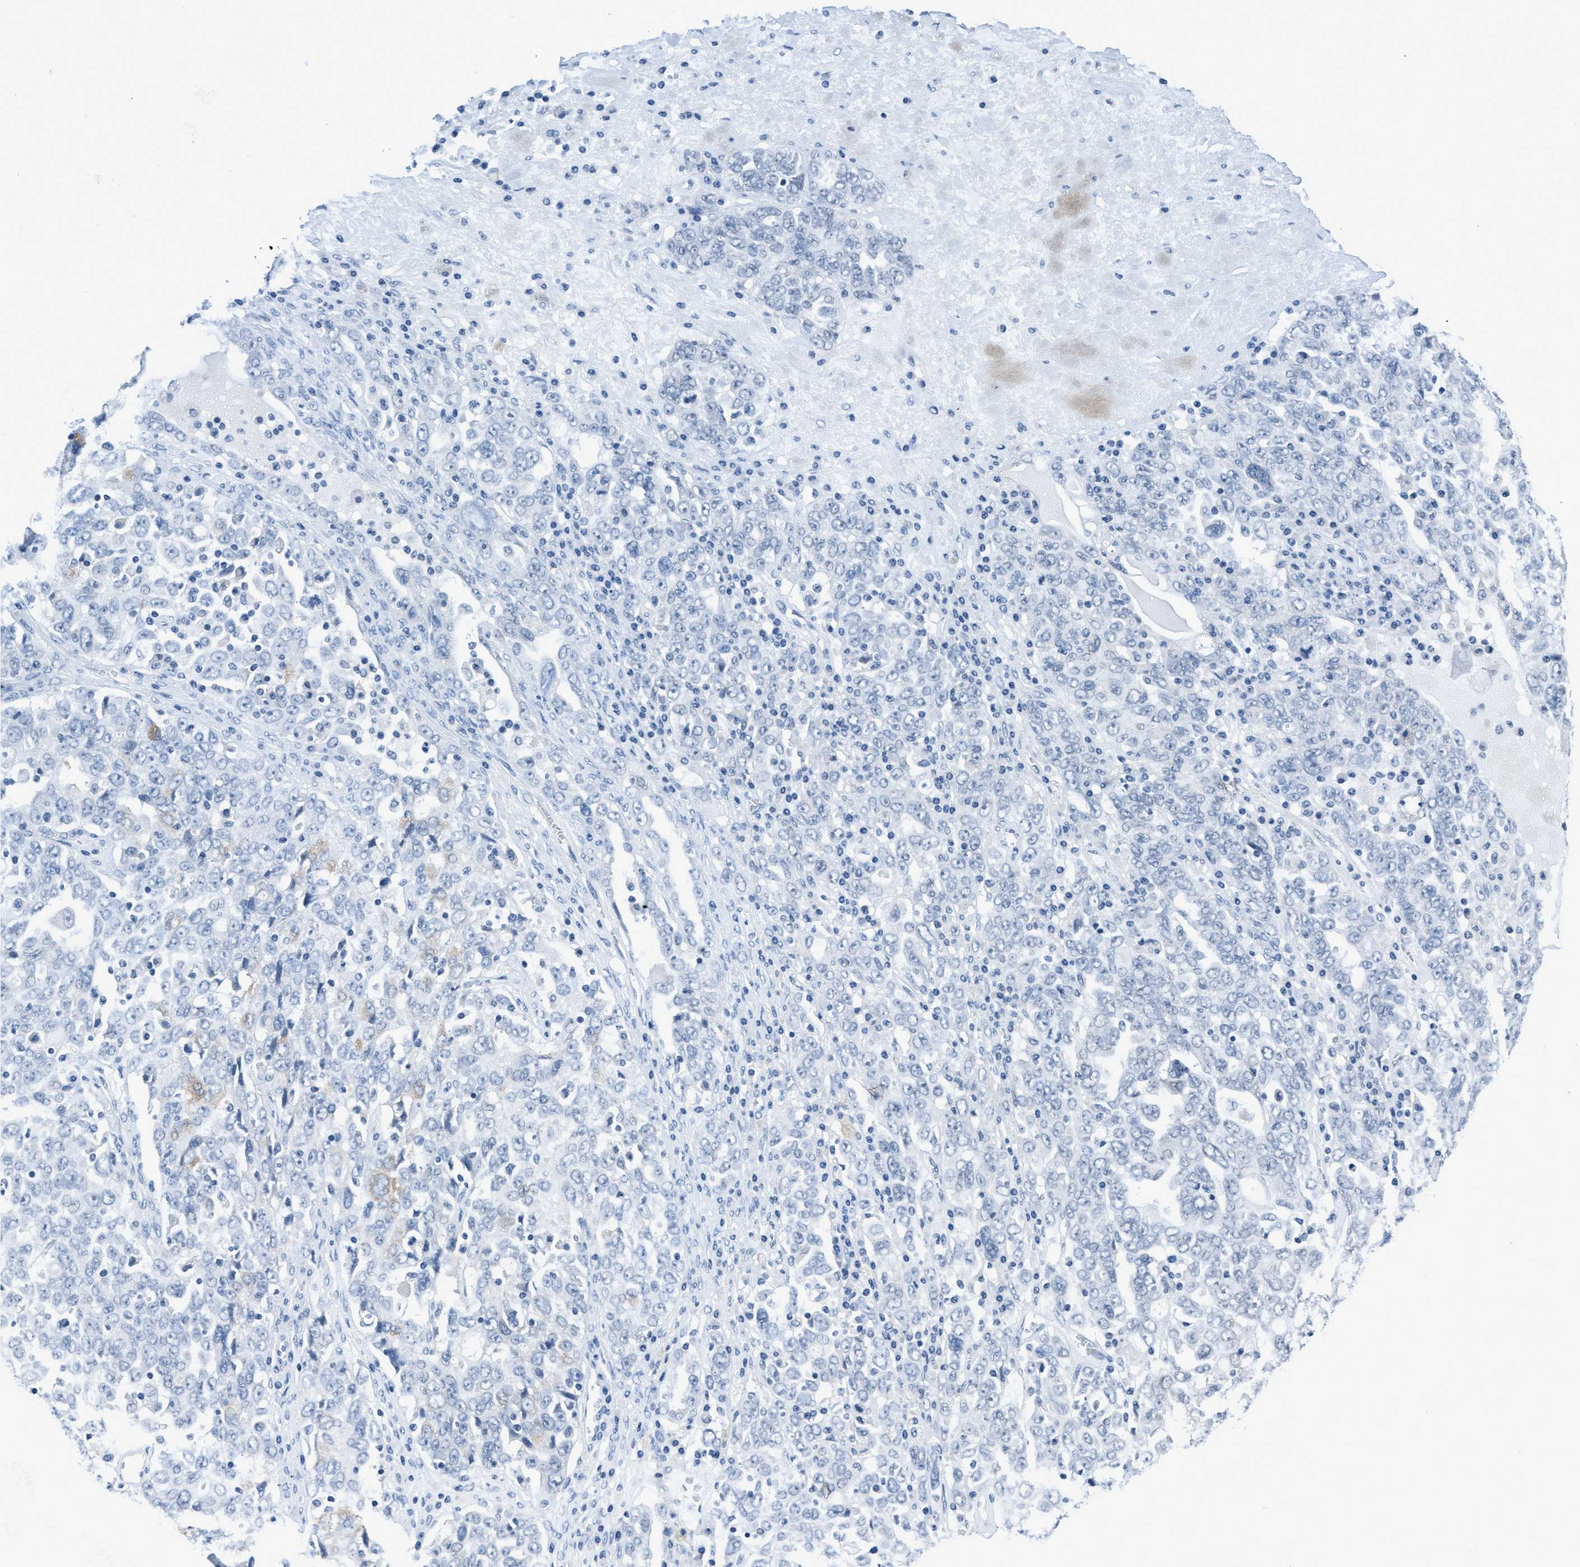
{"staining": {"intensity": "negative", "quantity": "none", "location": "none"}, "tissue": "ovarian cancer", "cell_type": "Tumor cells", "image_type": "cancer", "snomed": [{"axis": "morphology", "description": "Carcinoma, endometroid"}, {"axis": "topography", "description": "Ovary"}], "caption": "High power microscopy photomicrograph of an IHC micrograph of ovarian endometroid carcinoma, revealing no significant expression in tumor cells.", "gene": "DNAI1", "patient": {"sex": "female", "age": 62}}